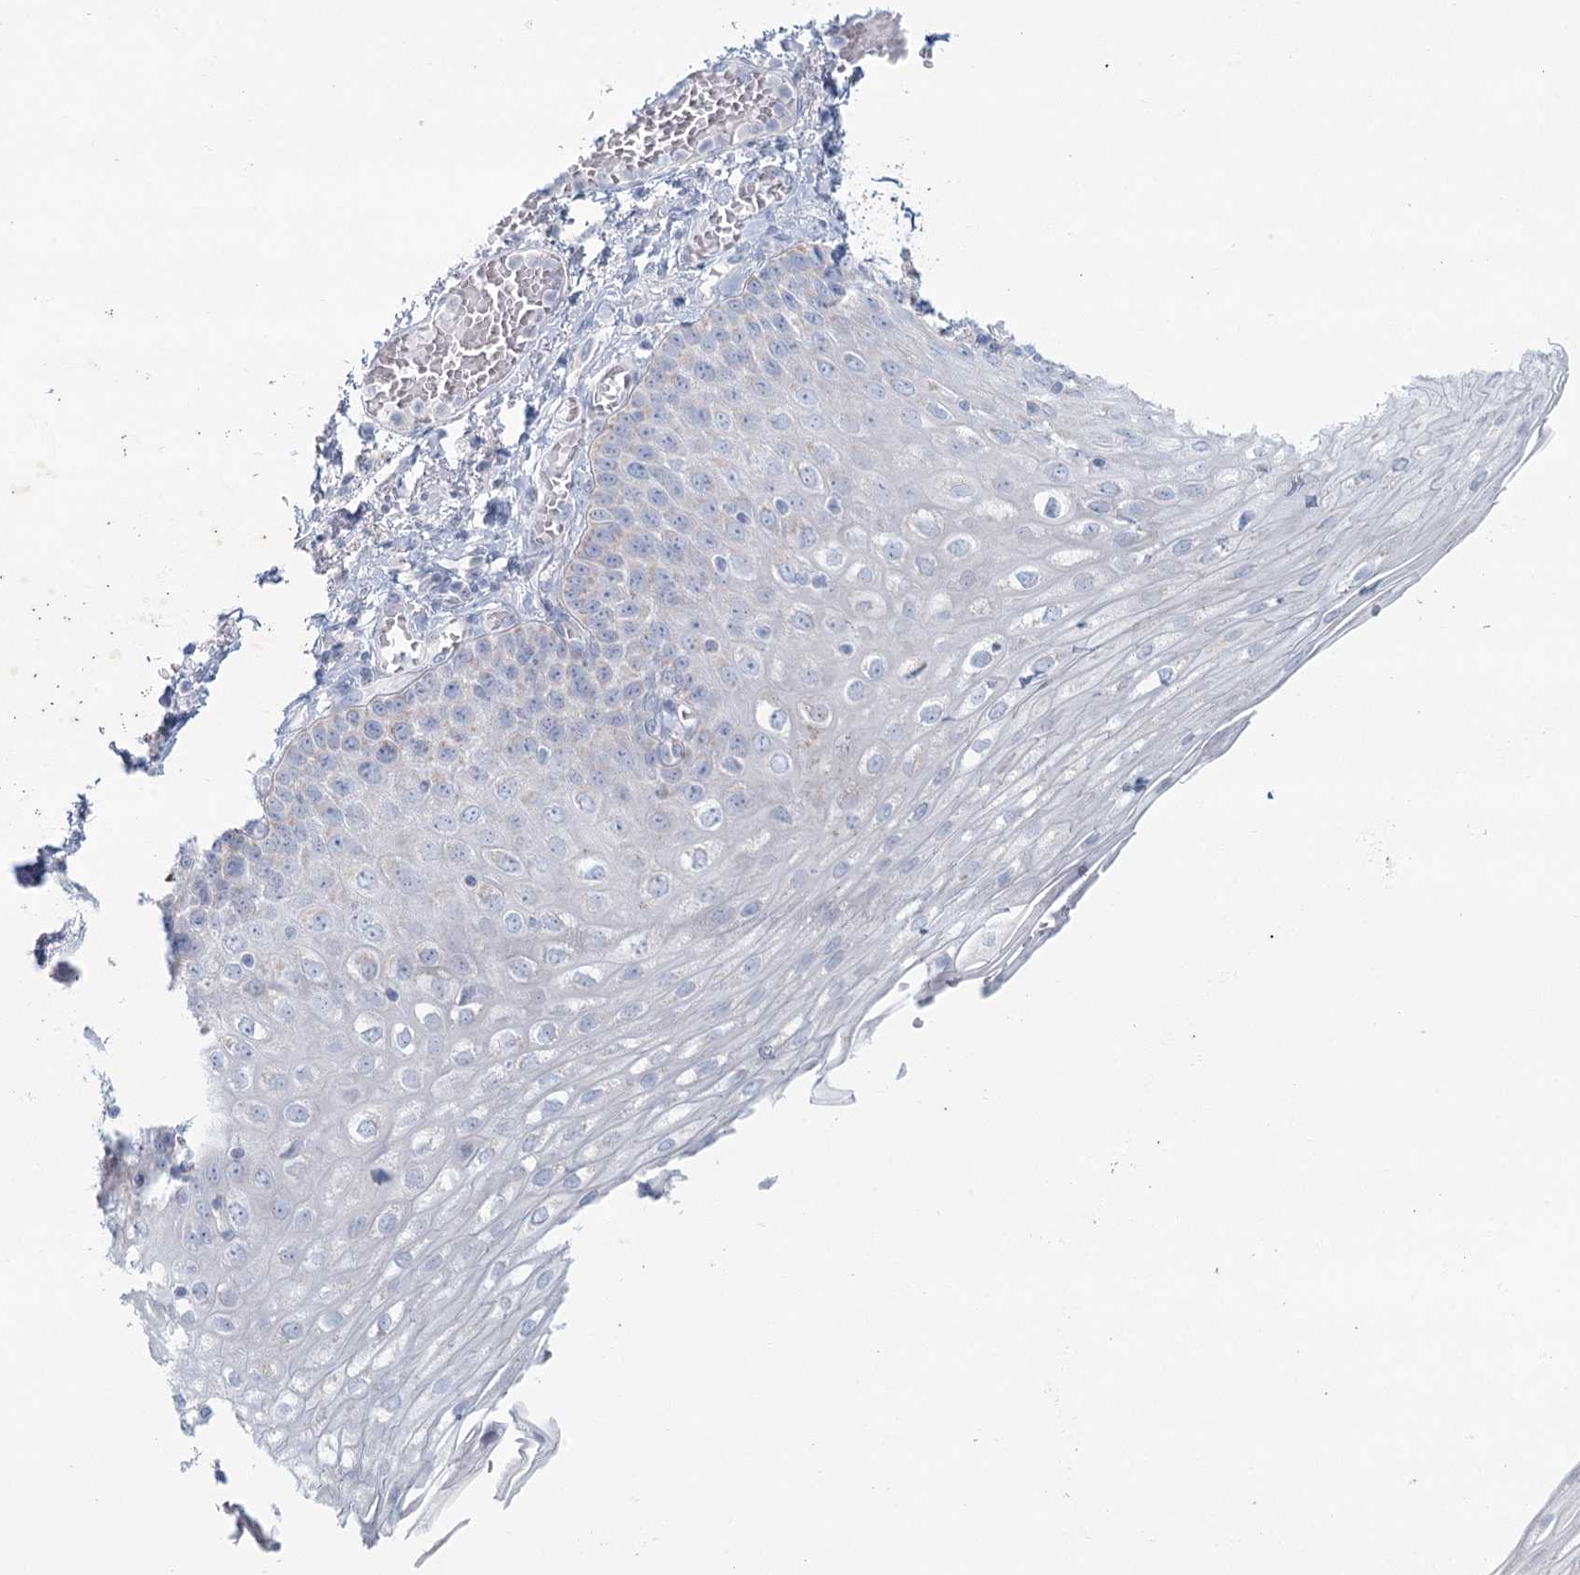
{"staining": {"intensity": "weak", "quantity": "<25%", "location": "cytoplasmic/membranous"}, "tissue": "esophagus", "cell_type": "Squamous epithelial cells", "image_type": "normal", "snomed": [{"axis": "morphology", "description": "Normal tissue, NOS"}, {"axis": "topography", "description": "Esophagus"}], "caption": "This is an immunohistochemistry (IHC) photomicrograph of benign esophagus. There is no expression in squamous epithelial cells.", "gene": "BPHL", "patient": {"sex": "male", "age": 81}}